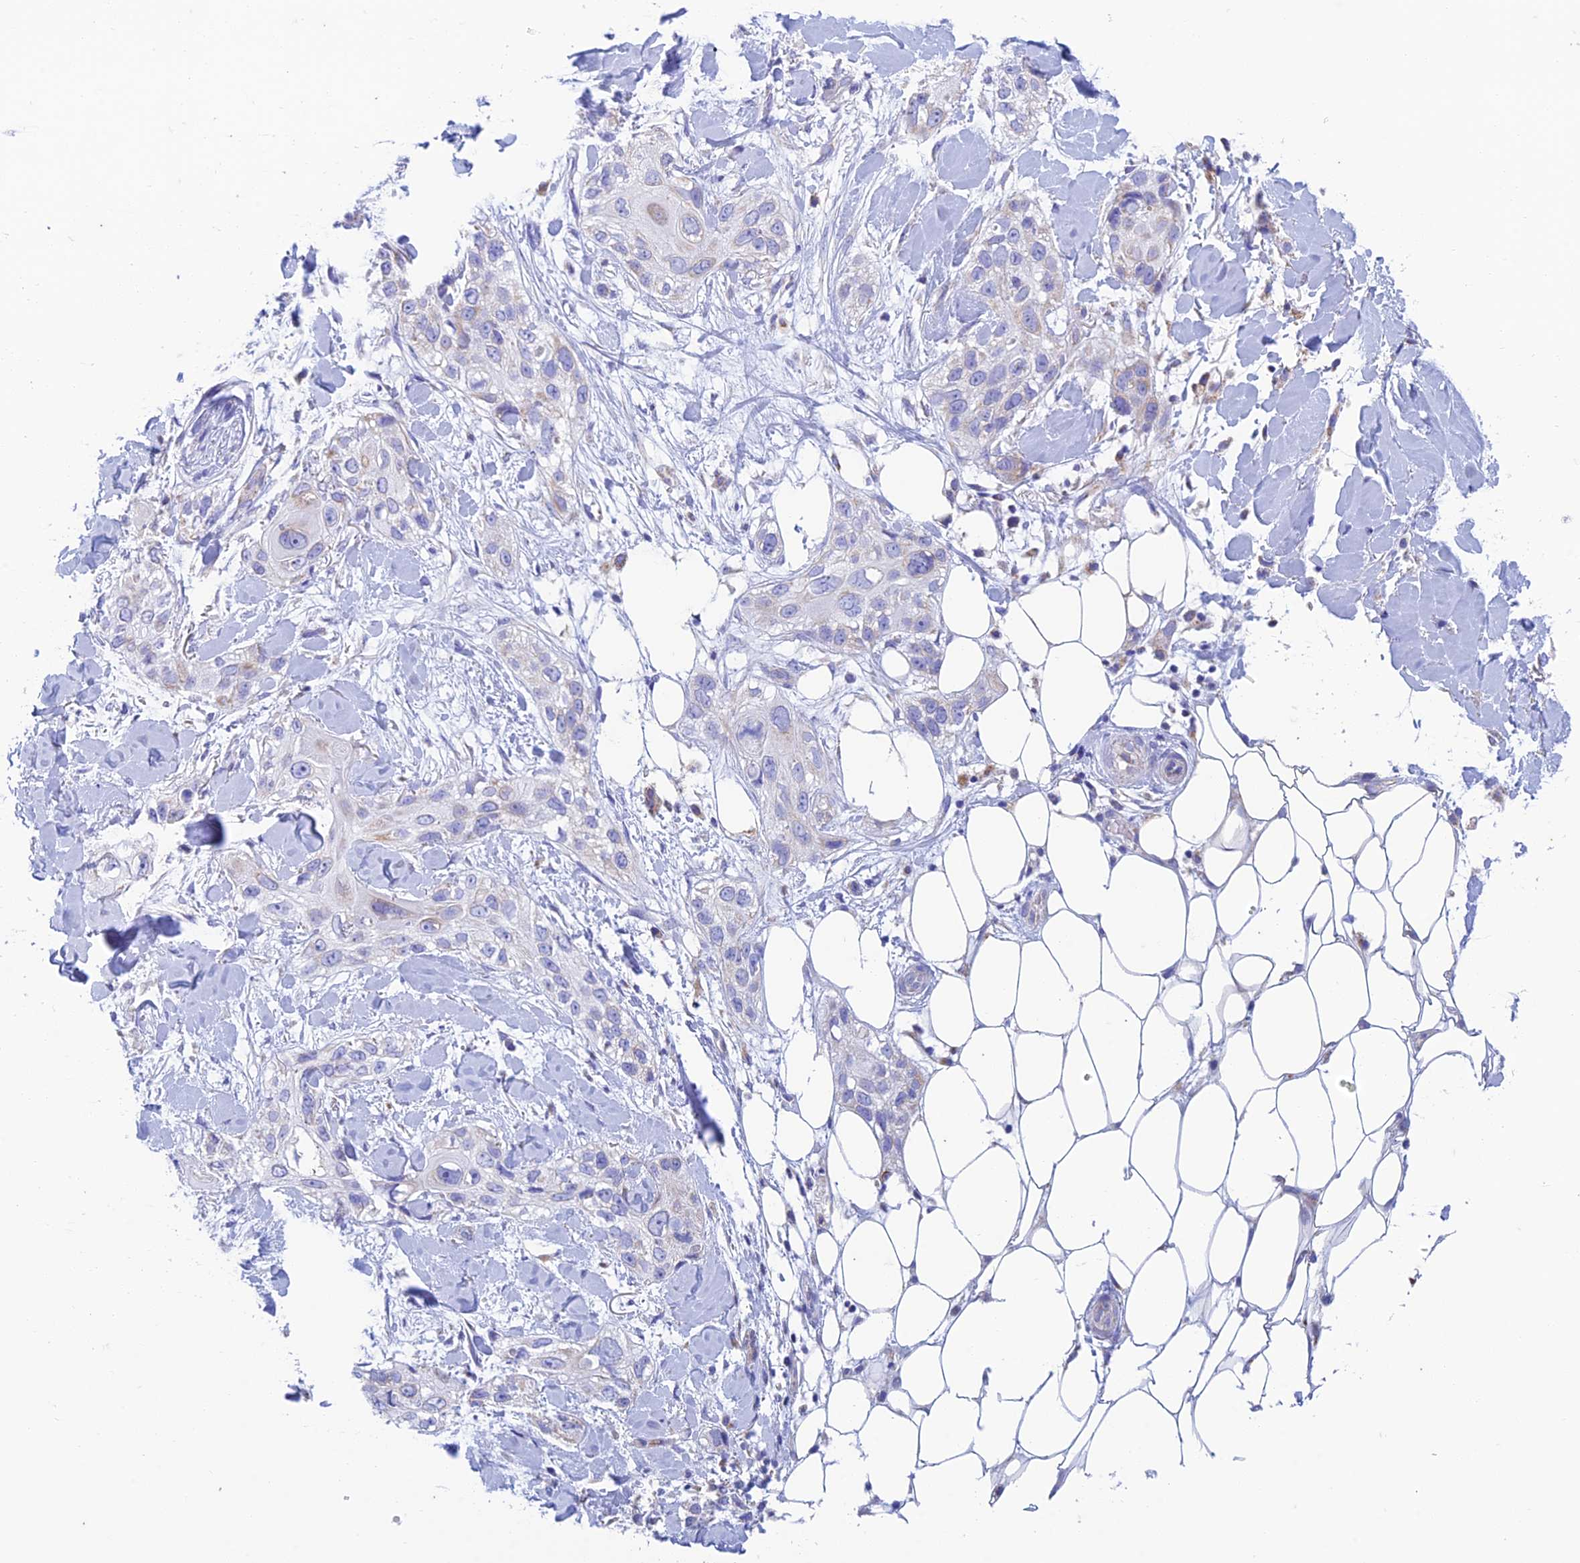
{"staining": {"intensity": "moderate", "quantity": "<25%", "location": "cytoplasmic/membranous"}, "tissue": "skin cancer", "cell_type": "Tumor cells", "image_type": "cancer", "snomed": [{"axis": "morphology", "description": "Normal tissue, NOS"}, {"axis": "morphology", "description": "Squamous cell carcinoma, NOS"}, {"axis": "topography", "description": "Skin"}], "caption": "Brown immunohistochemical staining in skin cancer reveals moderate cytoplasmic/membranous staining in about <25% of tumor cells. (Brightfield microscopy of DAB IHC at high magnification).", "gene": "ZNF181", "patient": {"sex": "male", "age": 72}}